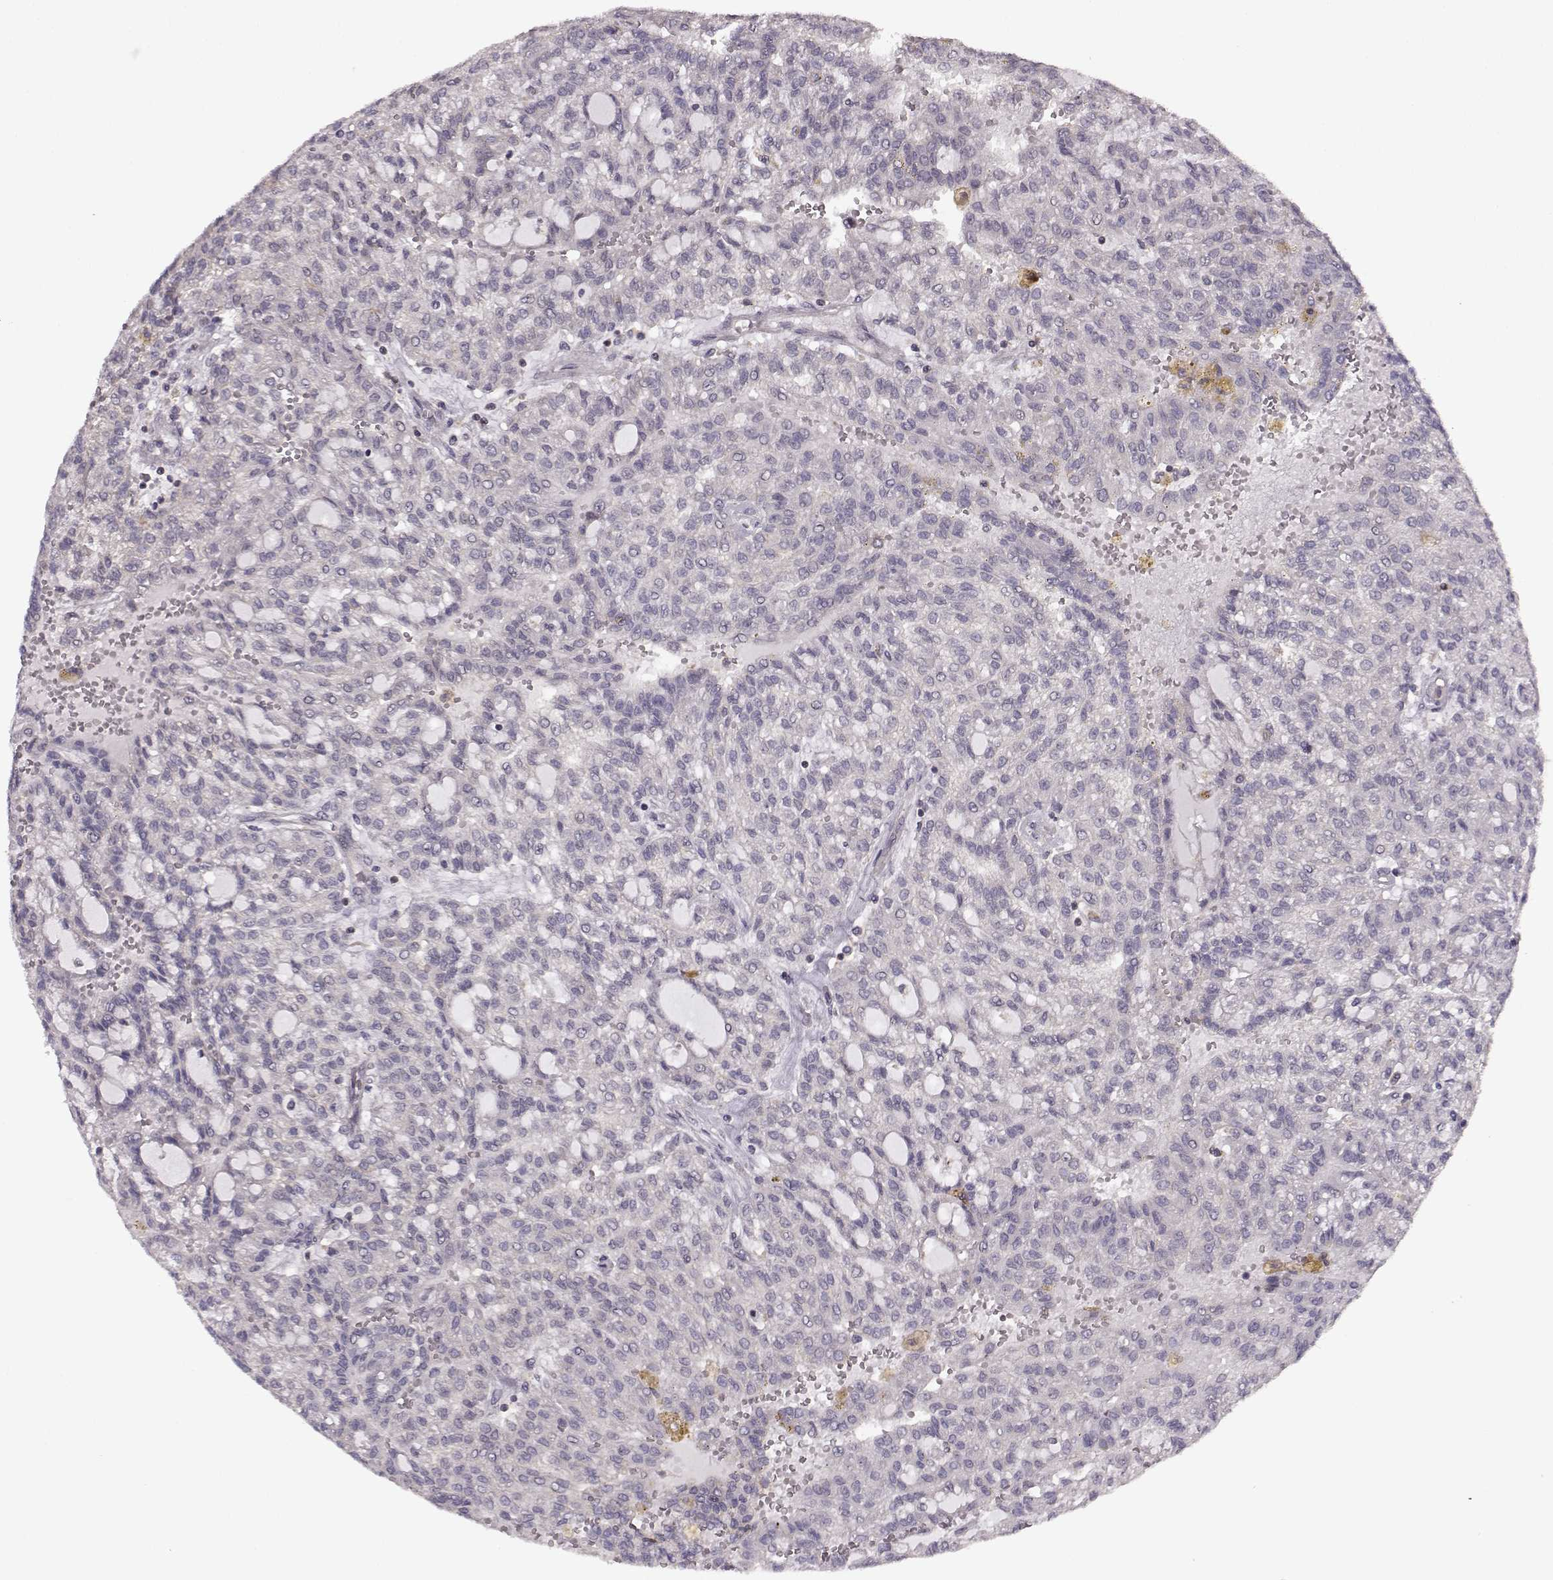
{"staining": {"intensity": "negative", "quantity": "none", "location": "none"}, "tissue": "renal cancer", "cell_type": "Tumor cells", "image_type": "cancer", "snomed": [{"axis": "morphology", "description": "Adenocarcinoma, NOS"}, {"axis": "topography", "description": "Kidney"}], "caption": "DAB (3,3'-diaminobenzidine) immunohistochemical staining of human renal cancer (adenocarcinoma) reveals no significant expression in tumor cells. Brightfield microscopy of immunohistochemistry stained with DAB (3,3'-diaminobenzidine) (brown) and hematoxylin (blue), captured at high magnification.", "gene": "MFSD1", "patient": {"sex": "male", "age": 63}}